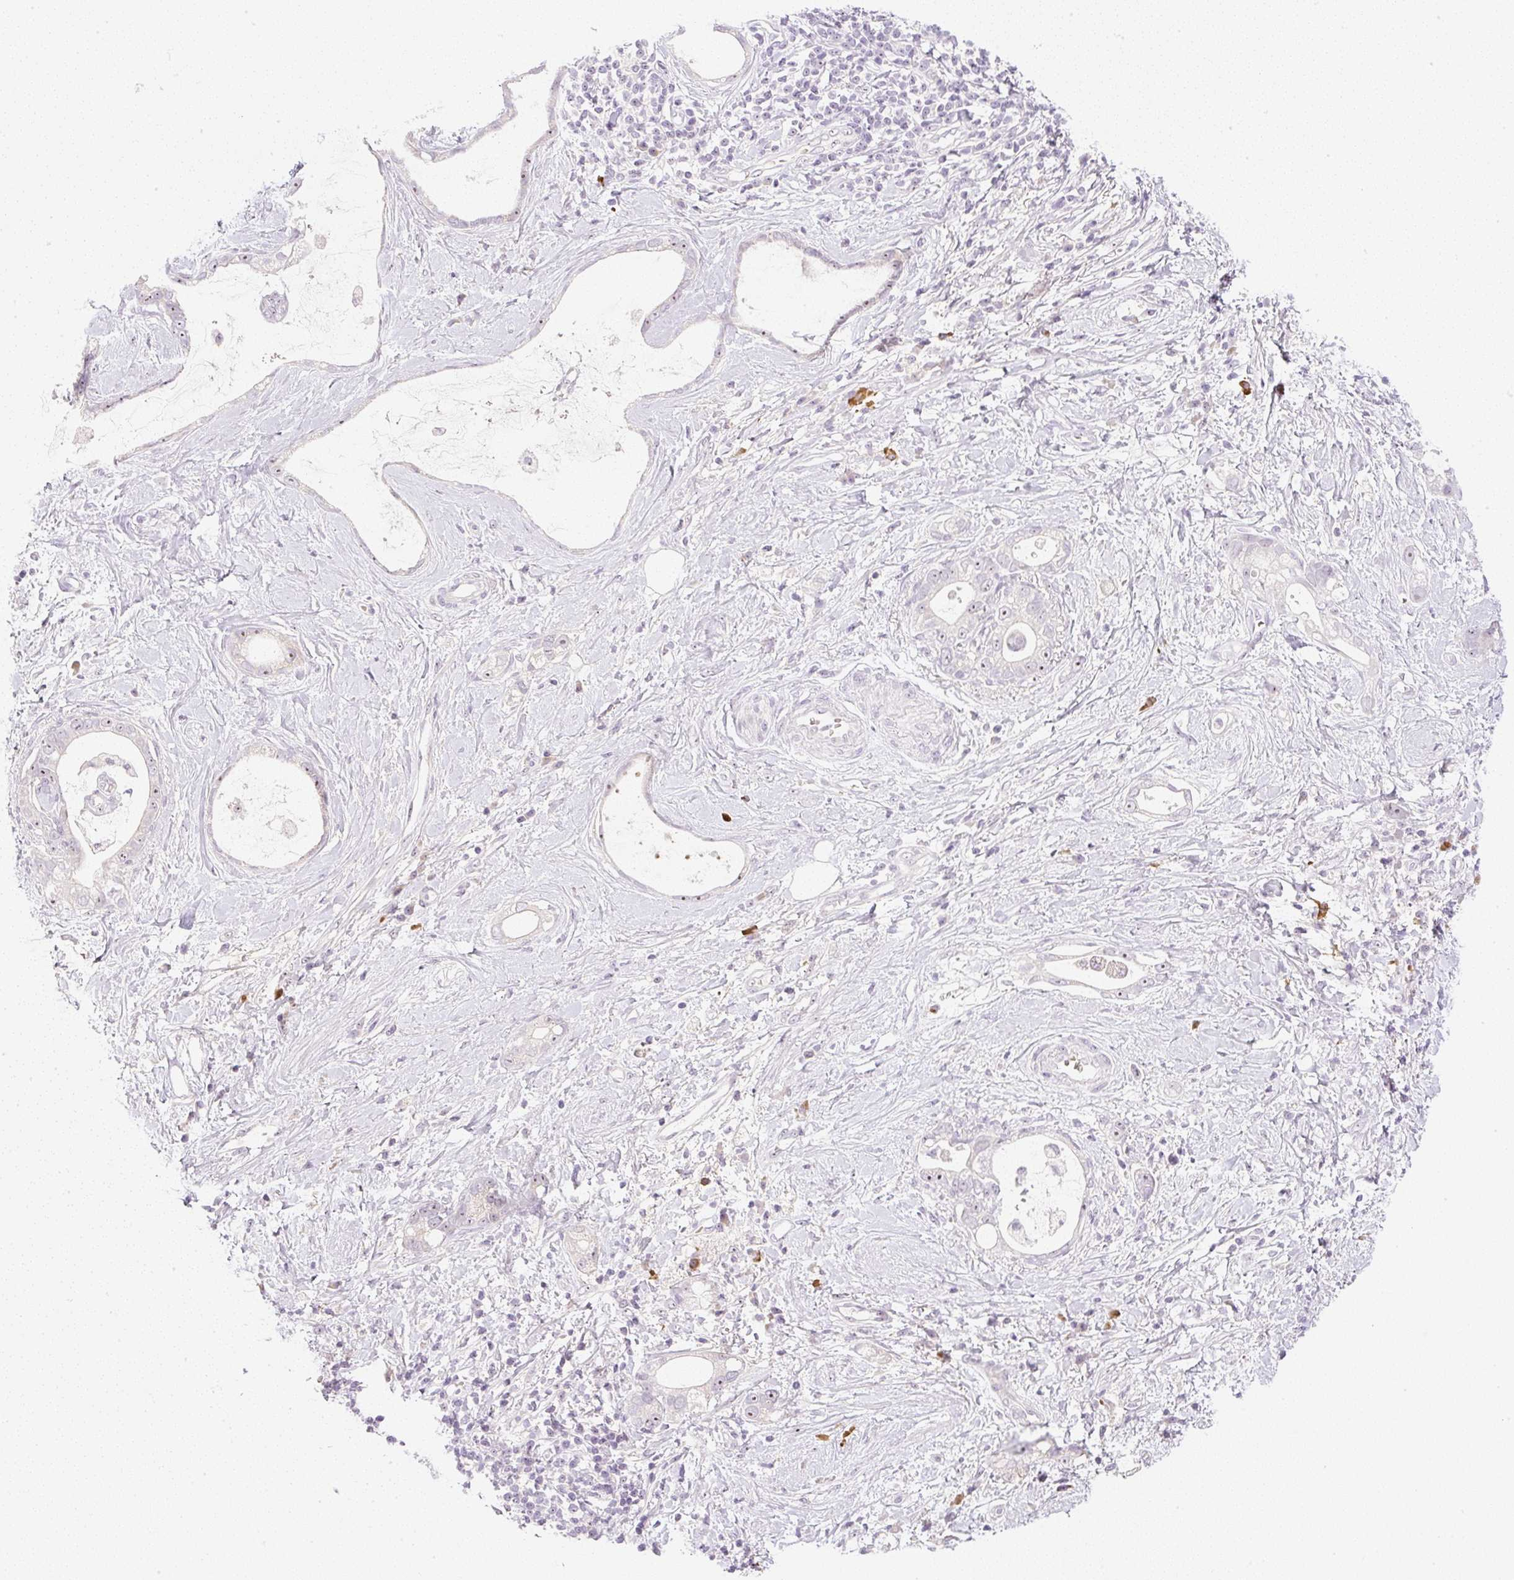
{"staining": {"intensity": "moderate", "quantity": "25%-75%", "location": "nuclear"}, "tissue": "stomach cancer", "cell_type": "Tumor cells", "image_type": "cancer", "snomed": [{"axis": "morphology", "description": "Adenocarcinoma, NOS"}, {"axis": "topography", "description": "Stomach"}], "caption": "A high-resolution photomicrograph shows immunohistochemistry (IHC) staining of stomach adenocarcinoma, which displays moderate nuclear positivity in about 25%-75% of tumor cells.", "gene": "AAR2", "patient": {"sex": "male", "age": 55}}